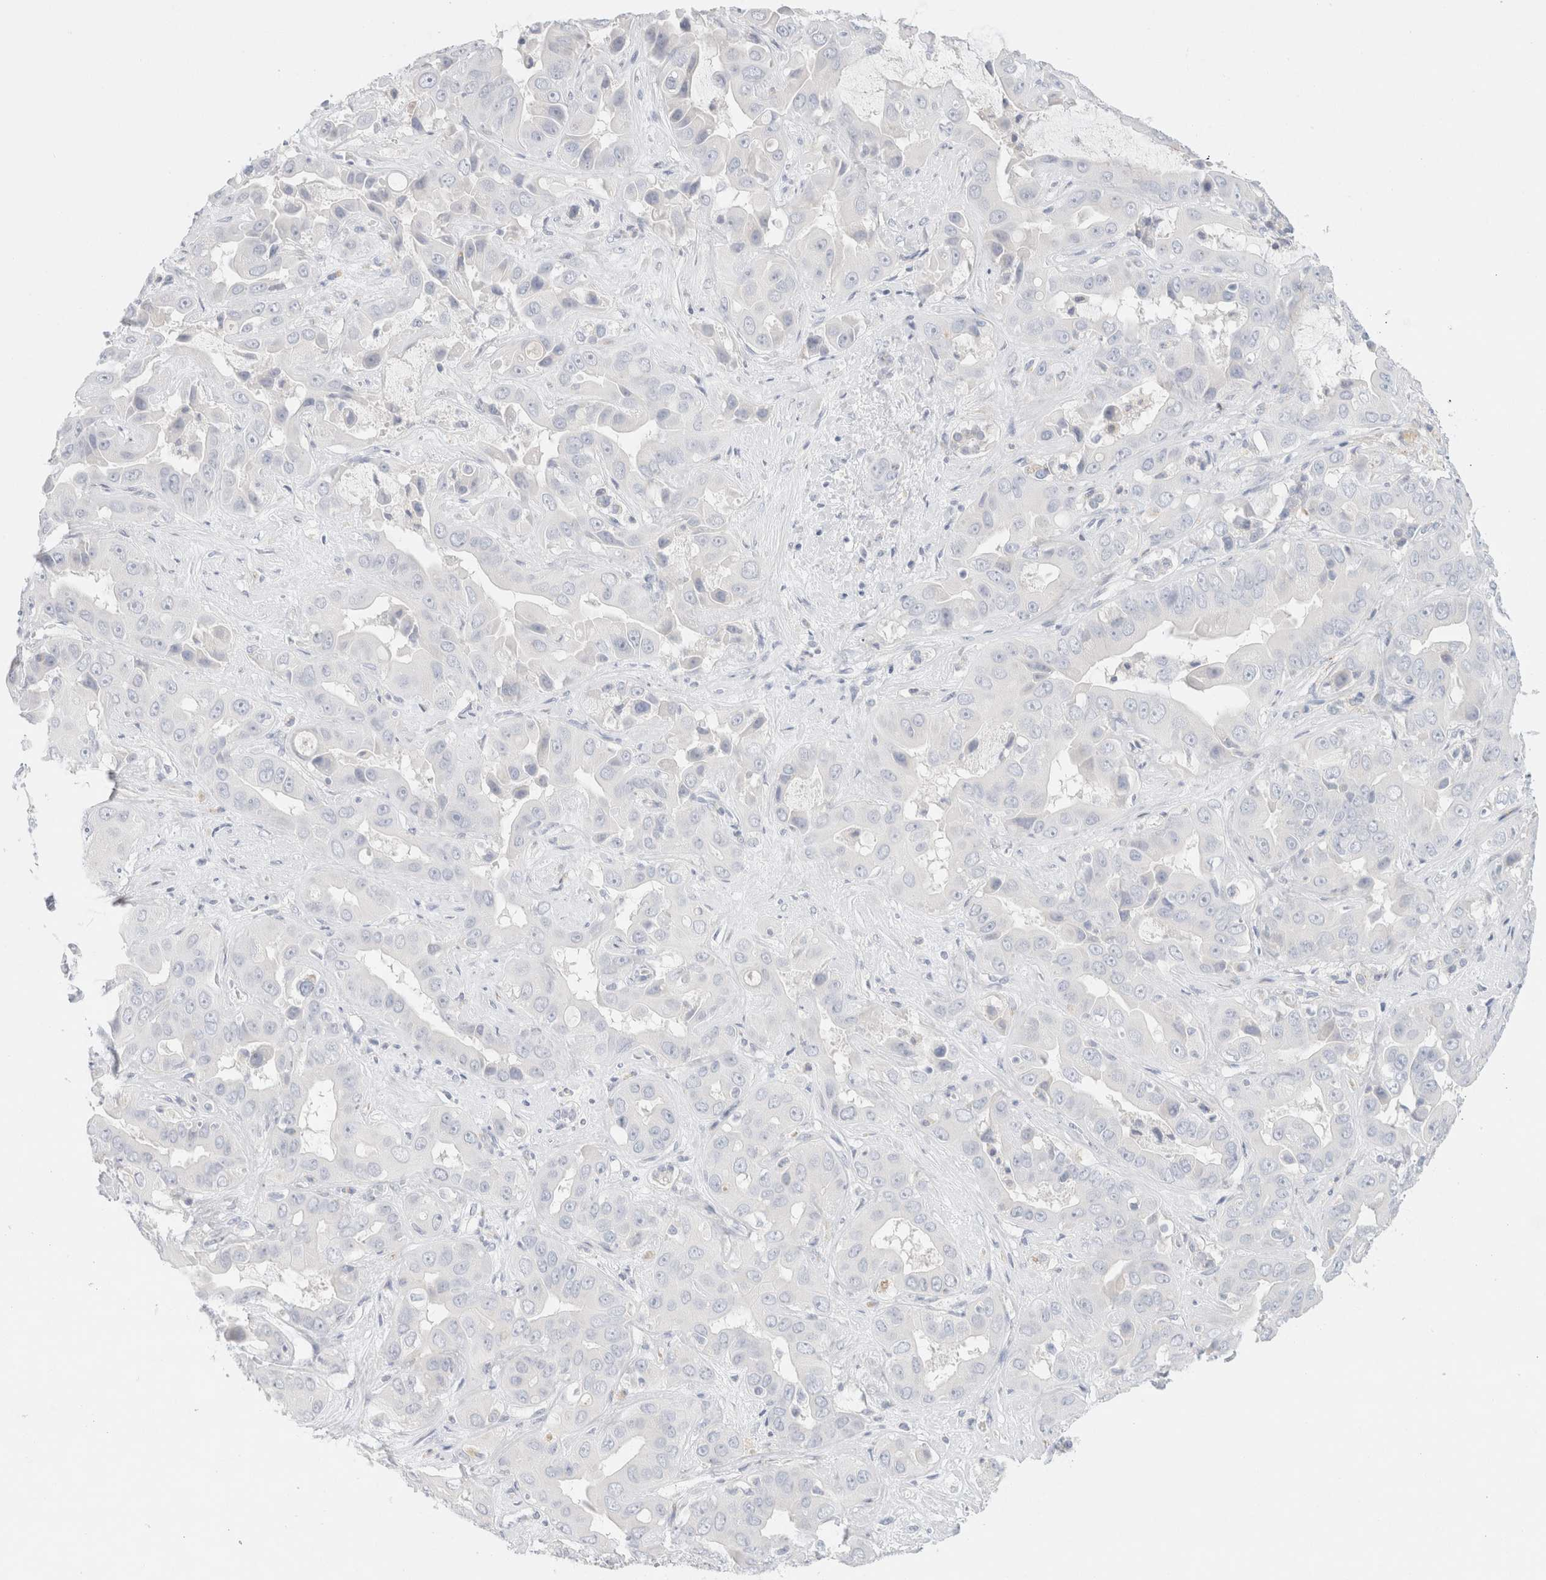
{"staining": {"intensity": "negative", "quantity": "none", "location": "none"}, "tissue": "liver cancer", "cell_type": "Tumor cells", "image_type": "cancer", "snomed": [{"axis": "morphology", "description": "Cholangiocarcinoma"}, {"axis": "topography", "description": "Liver"}], "caption": "This is an immunohistochemistry micrograph of cholangiocarcinoma (liver). There is no expression in tumor cells.", "gene": "CPQ", "patient": {"sex": "female", "age": 52}}